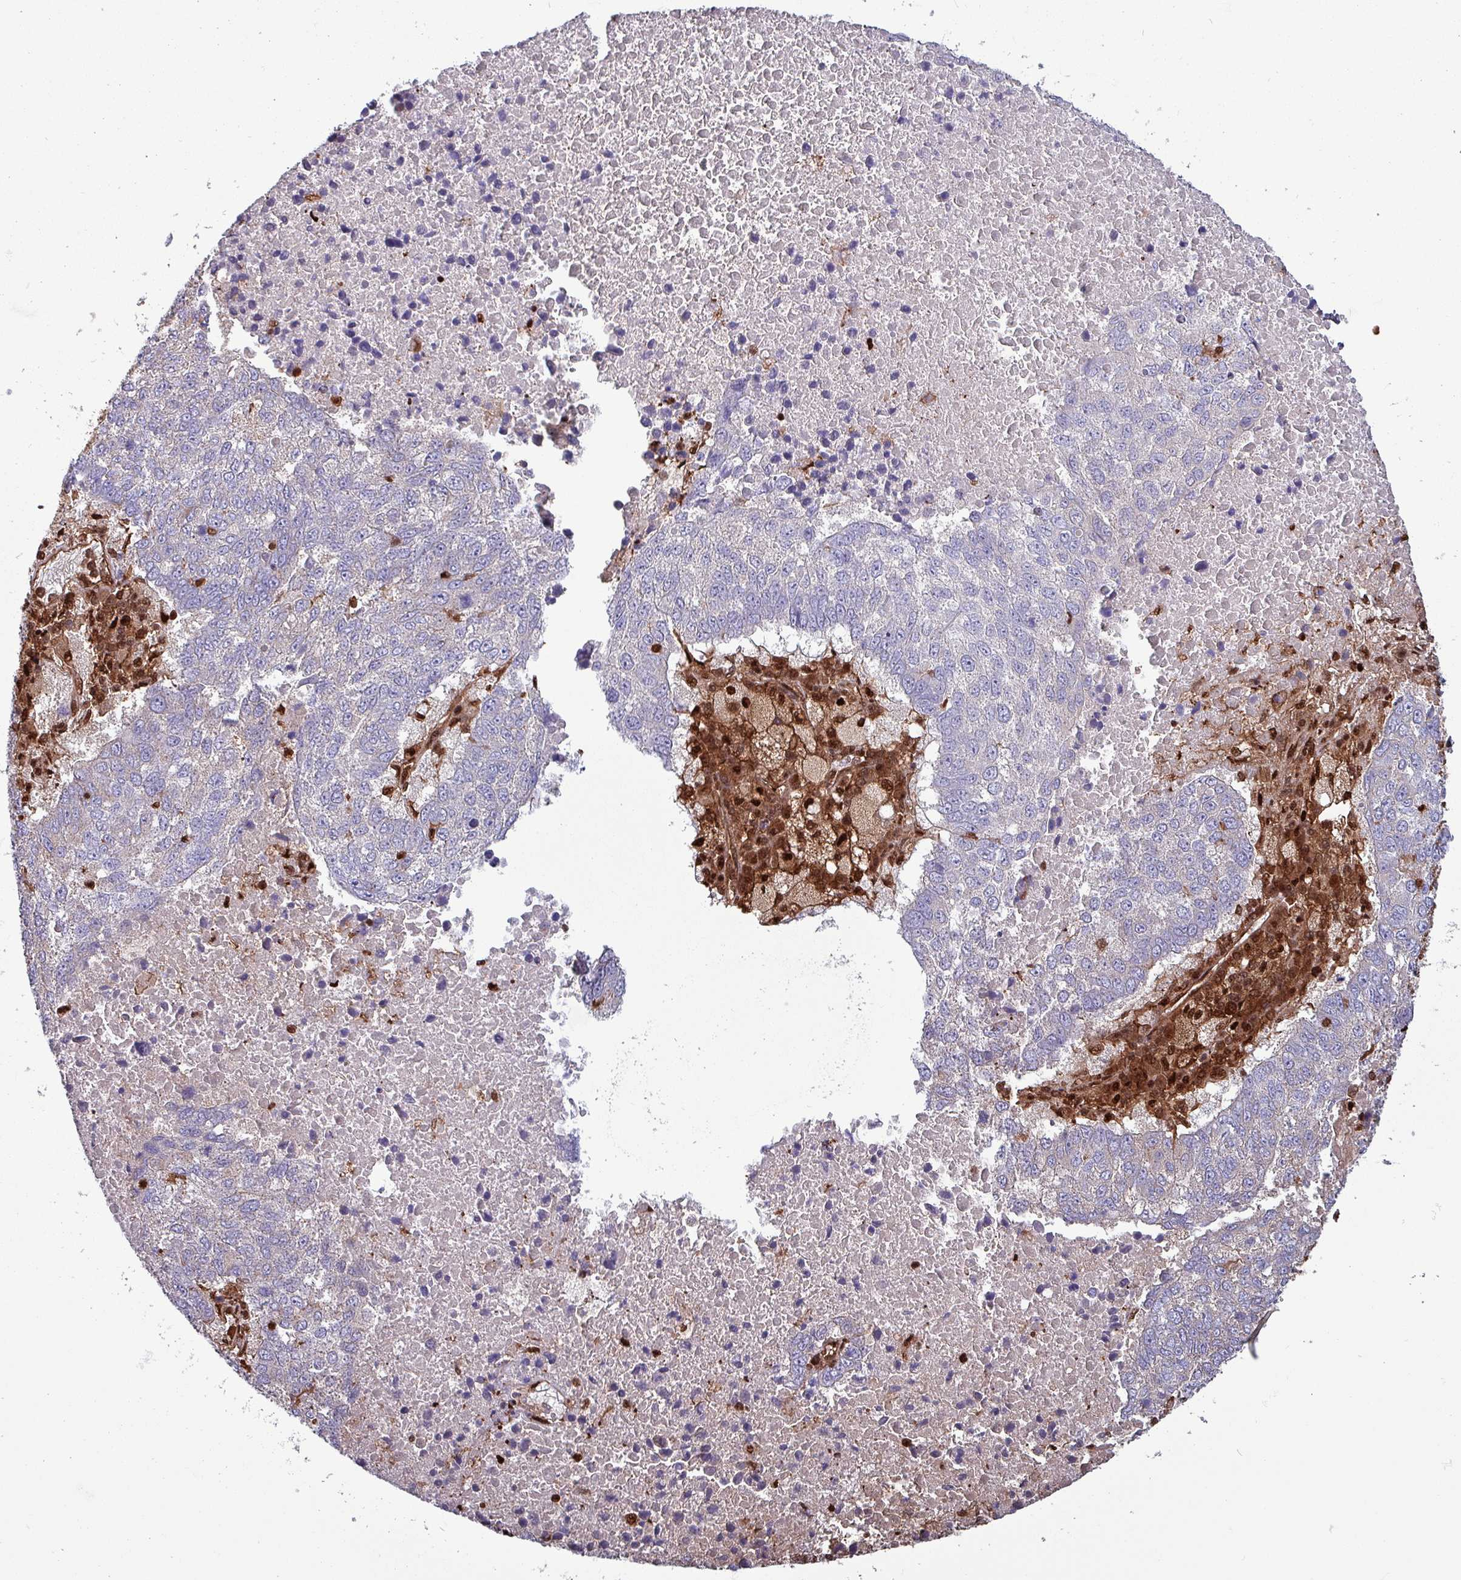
{"staining": {"intensity": "weak", "quantity": "25%-75%", "location": "cytoplasmic/membranous"}, "tissue": "lung cancer", "cell_type": "Tumor cells", "image_type": "cancer", "snomed": [{"axis": "morphology", "description": "Squamous cell carcinoma, NOS"}, {"axis": "topography", "description": "Lung"}], "caption": "The histopathology image shows staining of lung cancer (squamous cell carcinoma), revealing weak cytoplasmic/membranous protein expression (brown color) within tumor cells. The staining was performed using DAB to visualize the protein expression in brown, while the nuclei were stained in blue with hematoxylin (Magnification: 20x).", "gene": "PSMB8", "patient": {"sex": "male", "age": 73}}